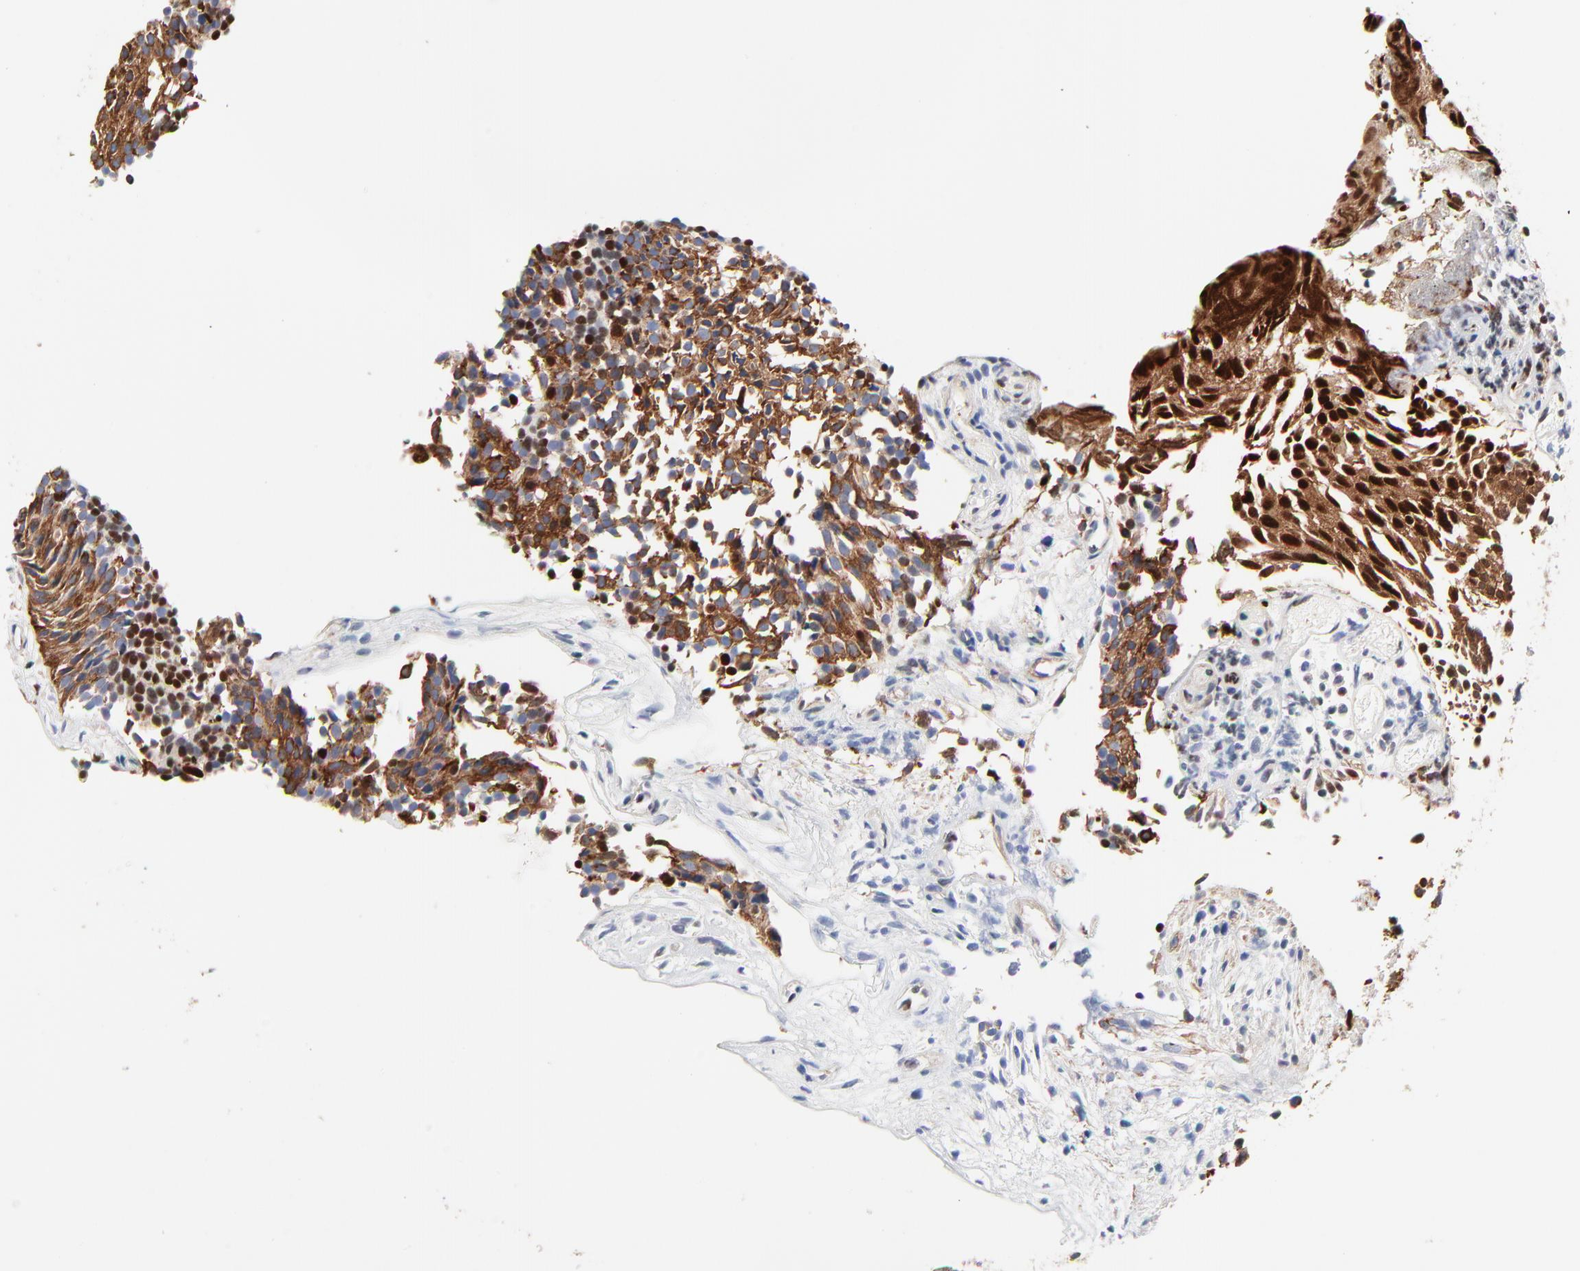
{"staining": {"intensity": "strong", "quantity": ">75%", "location": "cytoplasmic/membranous"}, "tissue": "urothelial cancer", "cell_type": "Tumor cells", "image_type": "cancer", "snomed": [{"axis": "morphology", "description": "Urothelial carcinoma, Low grade"}, {"axis": "topography", "description": "Urinary bladder"}], "caption": "Protein analysis of urothelial cancer tissue demonstrates strong cytoplasmic/membranous expression in approximately >75% of tumor cells.", "gene": "CD2AP", "patient": {"sex": "male", "age": 85}}